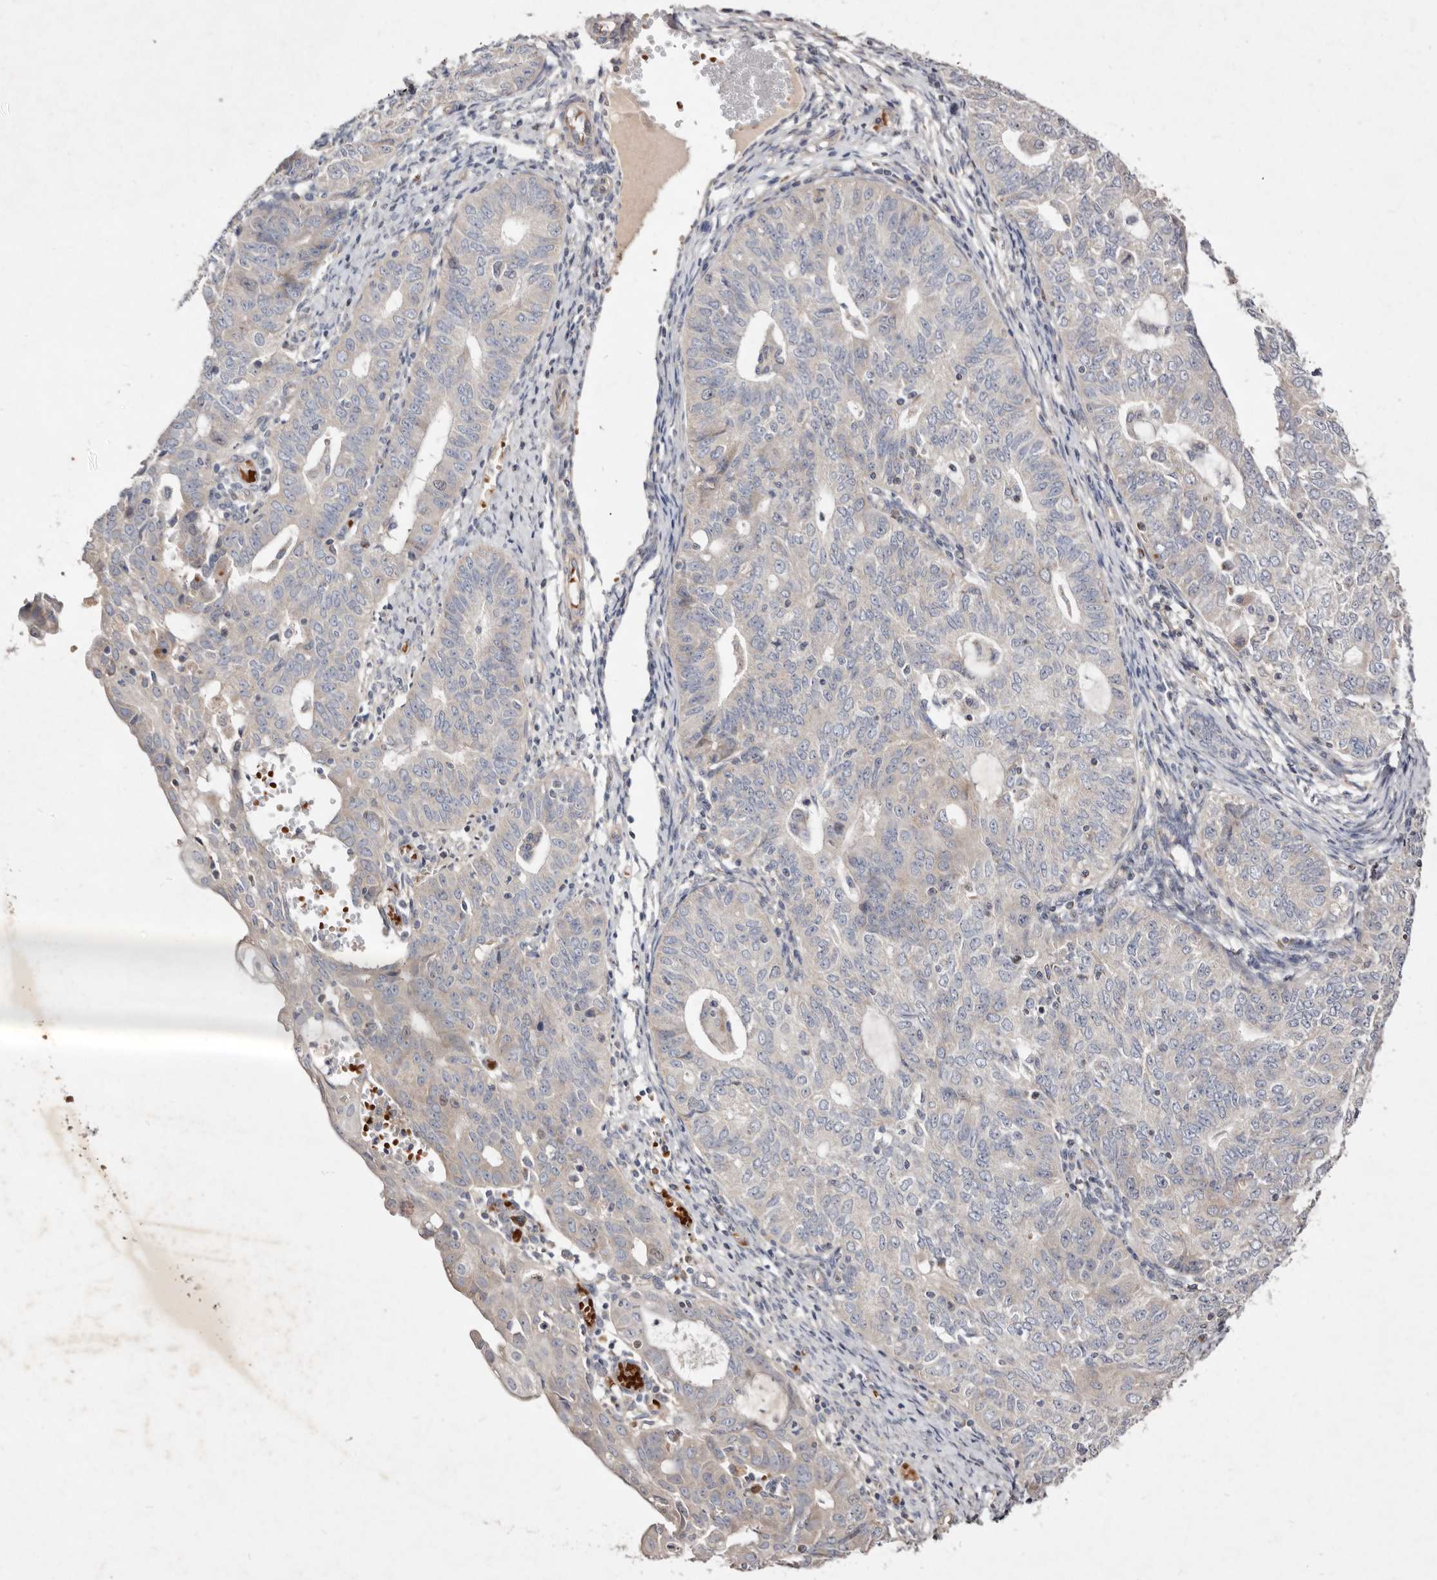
{"staining": {"intensity": "negative", "quantity": "none", "location": "none"}, "tissue": "endometrial cancer", "cell_type": "Tumor cells", "image_type": "cancer", "snomed": [{"axis": "morphology", "description": "Adenocarcinoma, NOS"}, {"axis": "topography", "description": "Endometrium"}], "caption": "This is an immunohistochemistry (IHC) image of human adenocarcinoma (endometrial). There is no positivity in tumor cells.", "gene": "SLC25A20", "patient": {"sex": "female", "age": 32}}